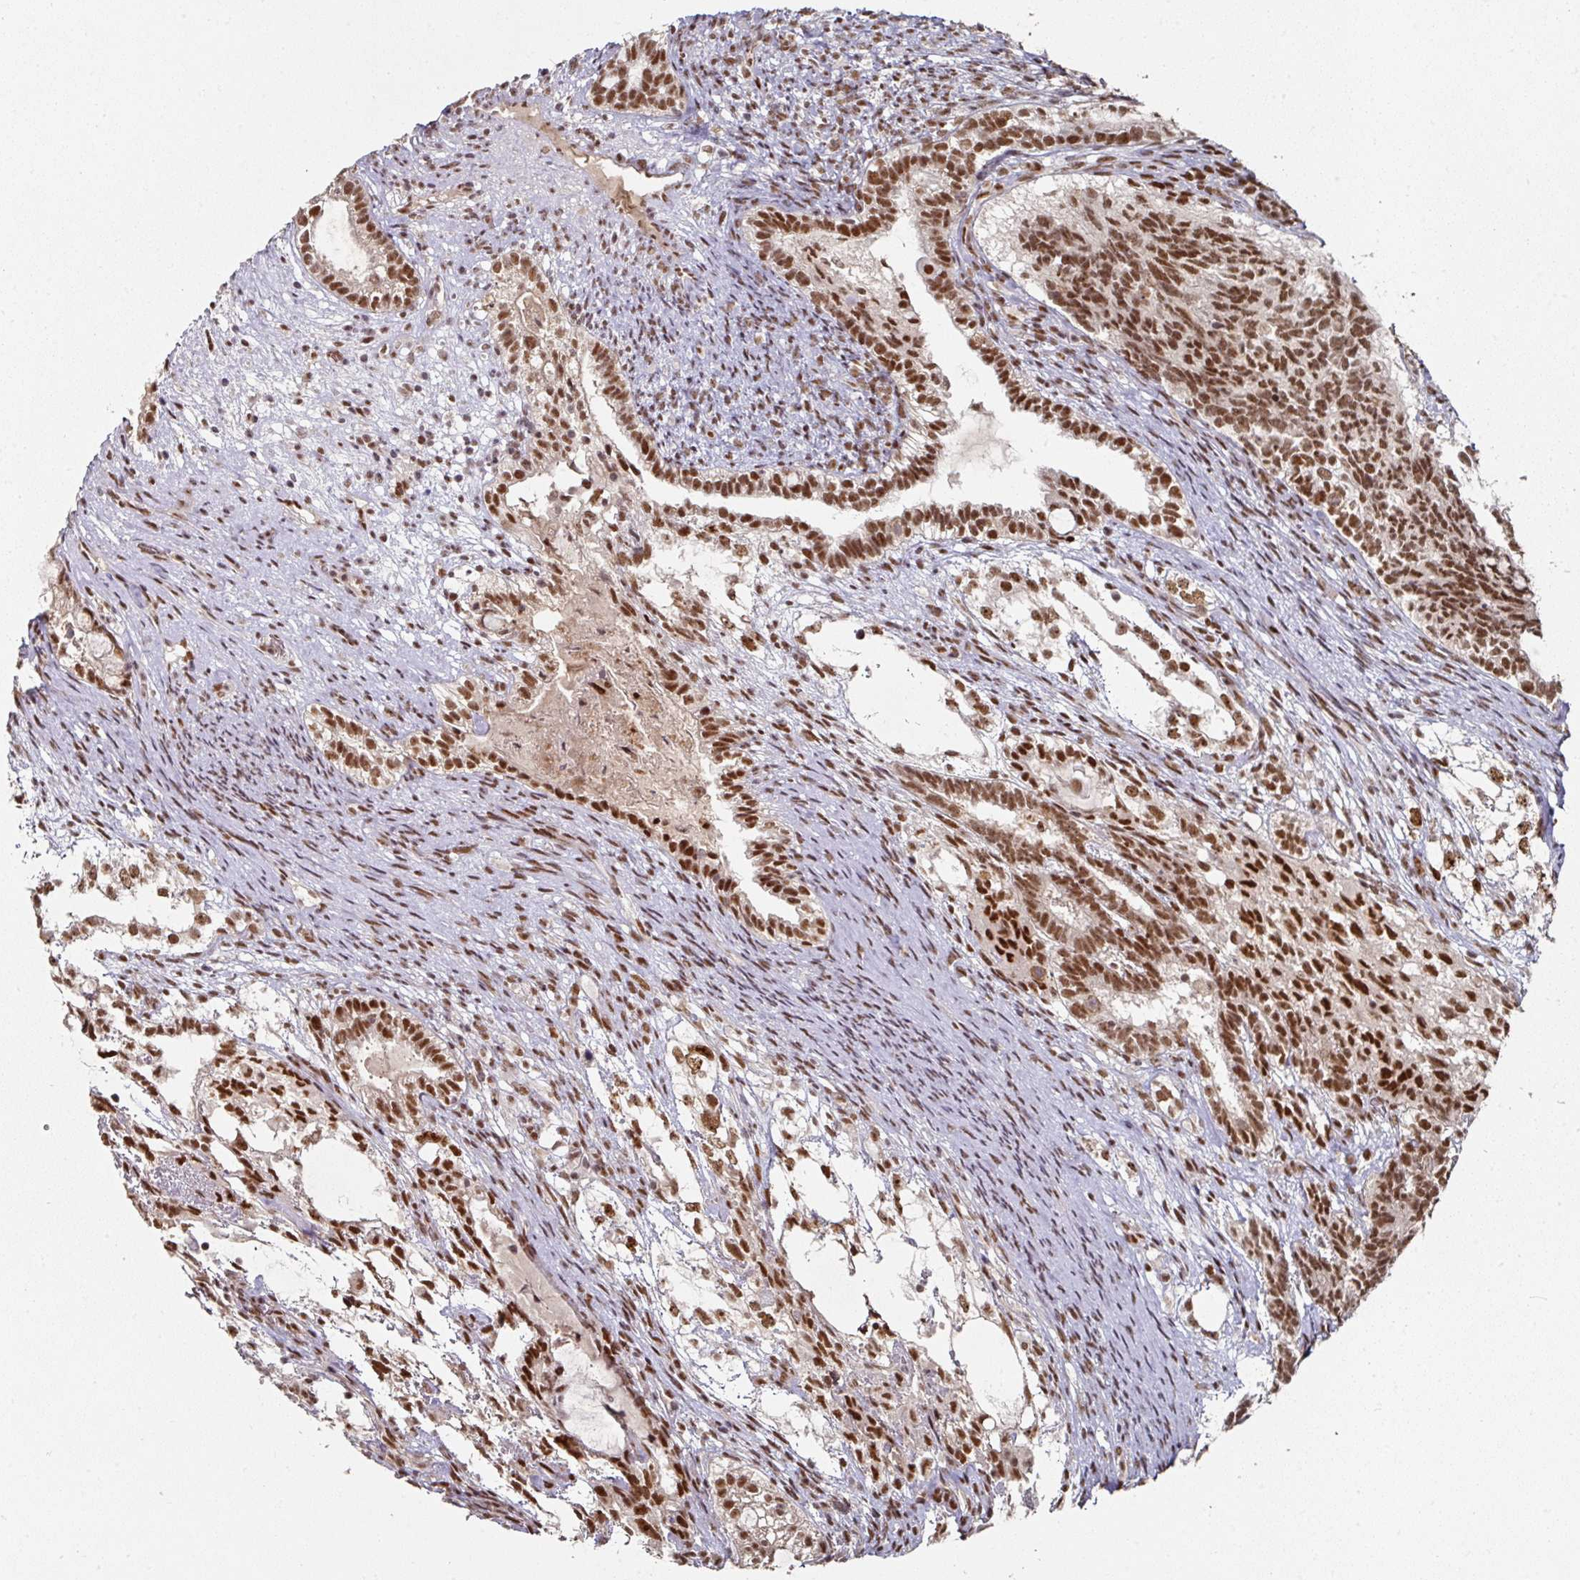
{"staining": {"intensity": "strong", "quantity": ">75%", "location": "nuclear"}, "tissue": "testis cancer", "cell_type": "Tumor cells", "image_type": "cancer", "snomed": [{"axis": "morphology", "description": "Seminoma, NOS"}, {"axis": "morphology", "description": "Carcinoma, Embryonal, NOS"}, {"axis": "topography", "description": "Testis"}], "caption": "This micrograph demonstrates IHC staining of testis cancer (seminoma), with high strong nuclear staining in about >75% of tumor cells.", "gene": "MEPCE", "patient": {"sex": "male", "age": 41}}